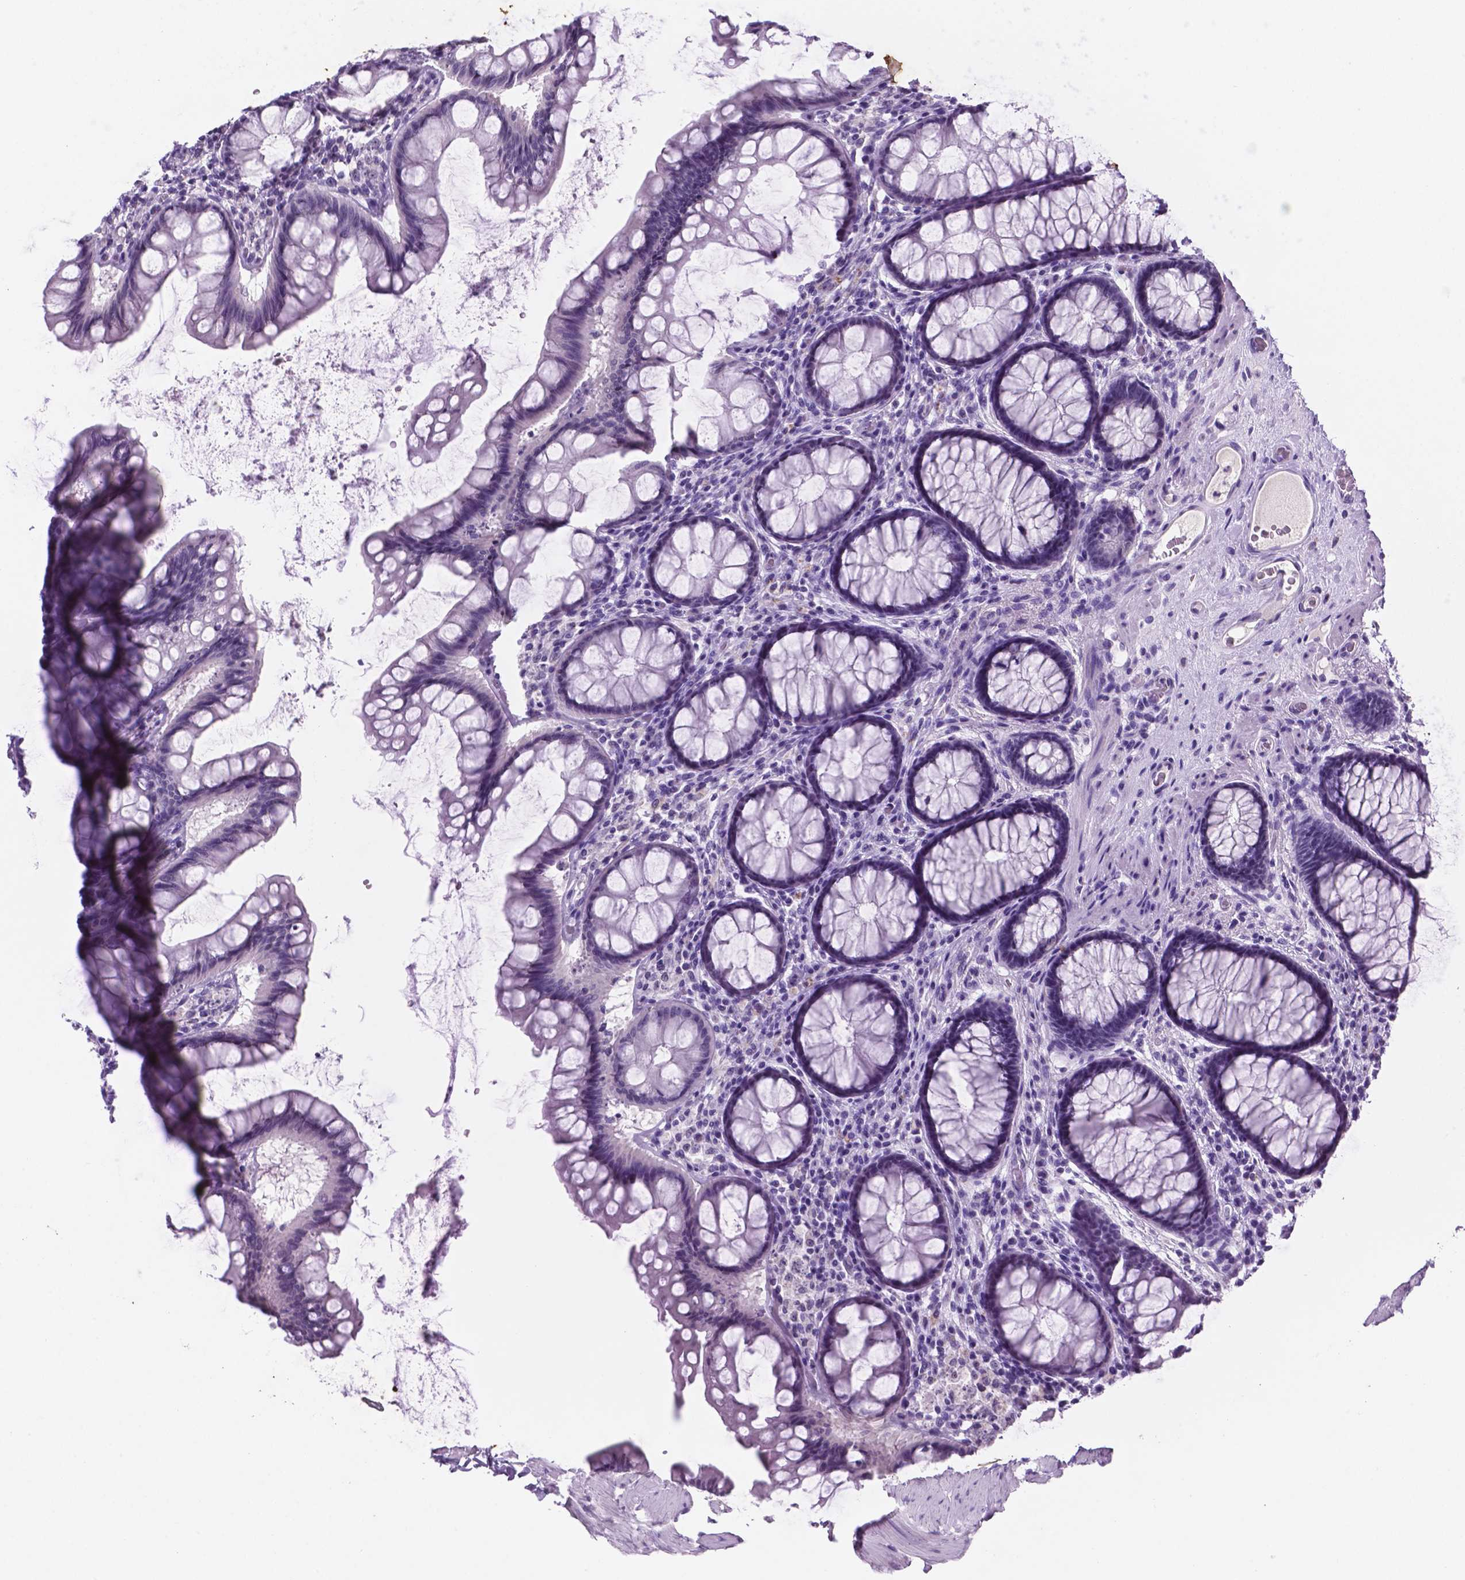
{"staining": {"intensity": "negative", "quantity": "none", "location": "none"}, "tissue": "colon", "cell_type": "Endothelial cells", "image_type": "normal", "snomed": [{"axis": "morphology", "description": "Normal tissue, NOS"}, {"axis": "topography", "description": "Colon"}], "caption": "Unremarkable colon was stained to show a protein in brown. There is no significant staining in endothelial cells.", "gene": "C18orf21", "patient": {"sex": "female", "age": 65}}